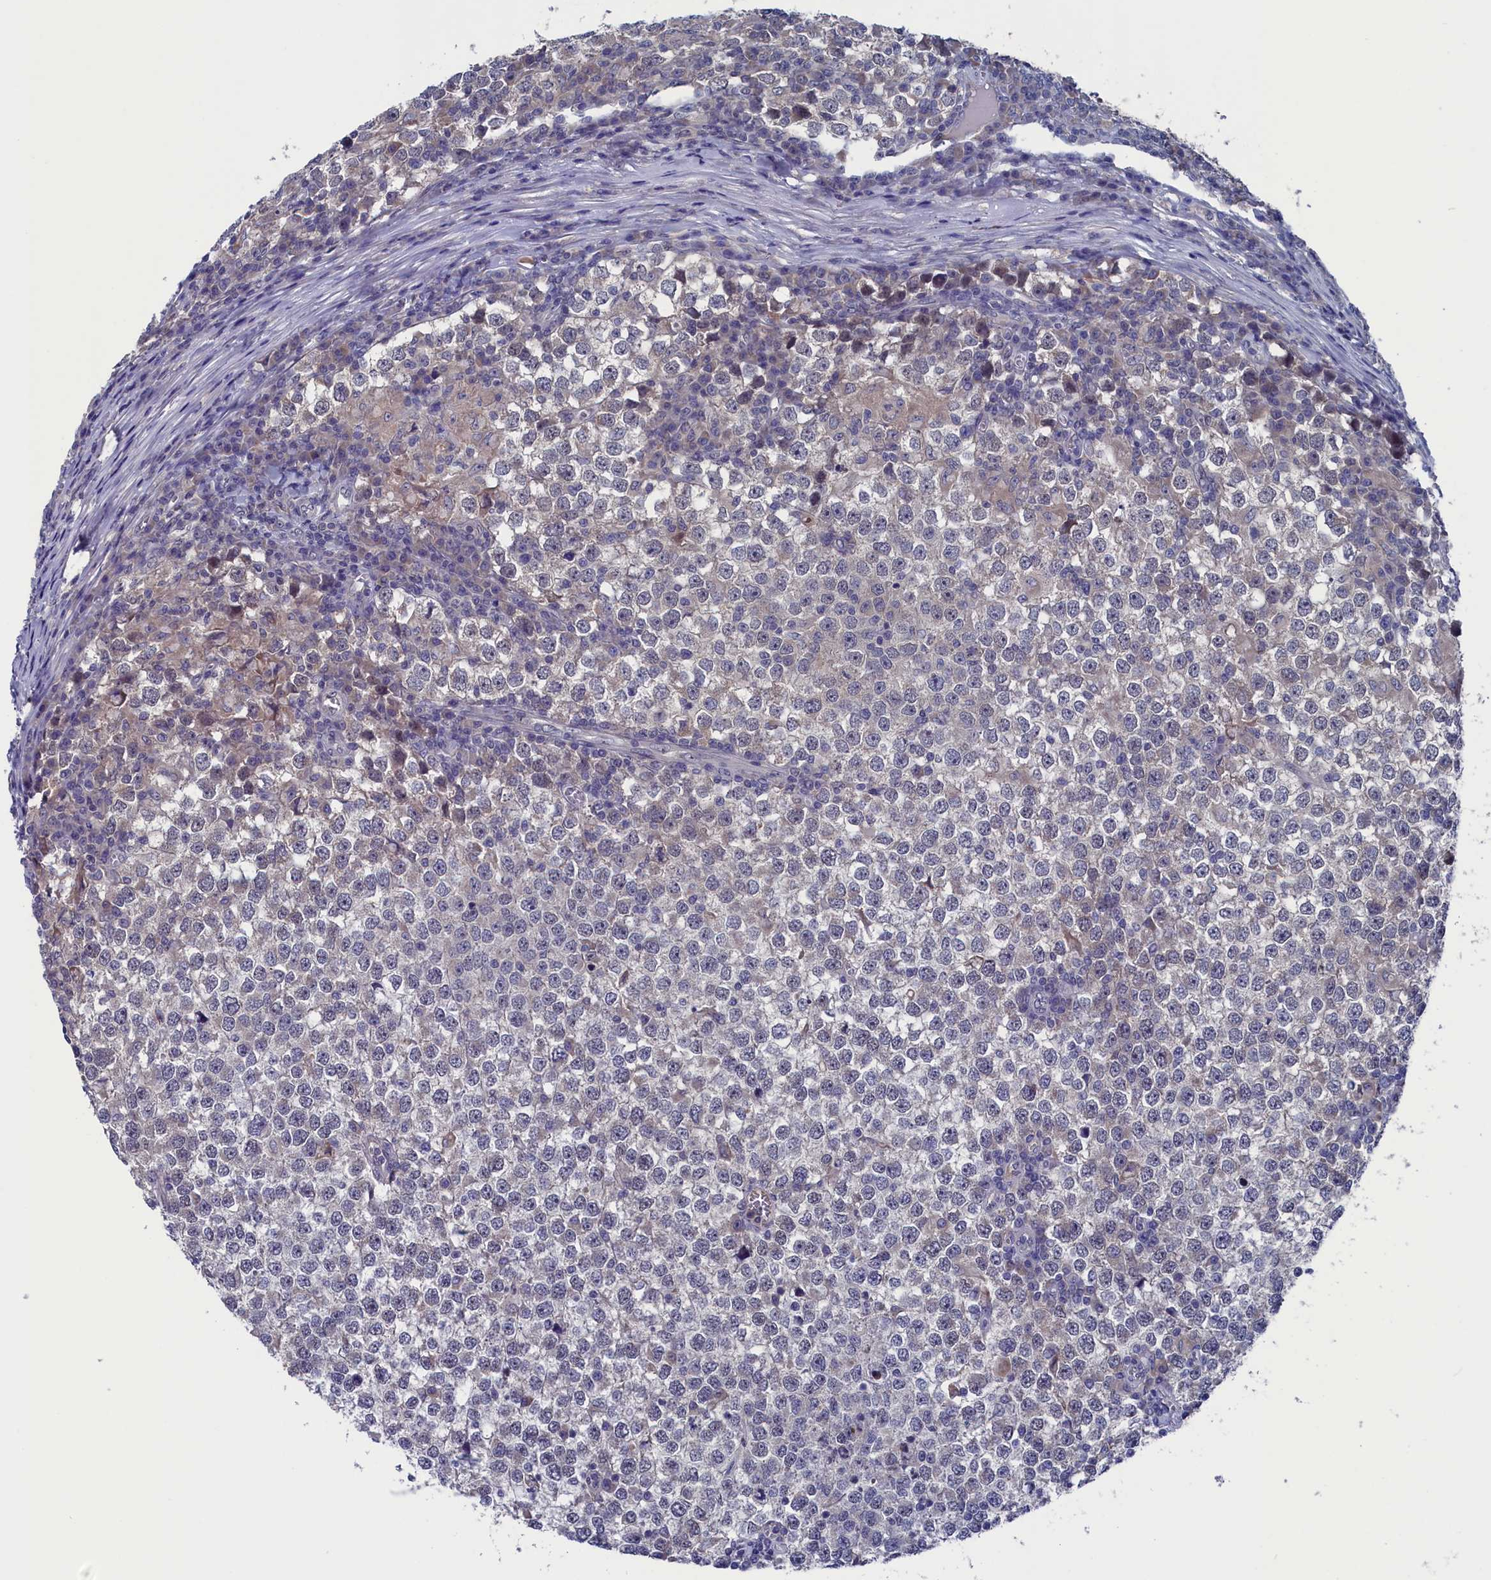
{"staining": {"intensity": "weak", "quantity": "<25%", "location": "cytoplasmic/membranous"}, "tissue": "testis cancer", "cell_type": "Tumor cells", "image_type": "cancer", "snomed": [{"axis": "morphology", "description": "Seminoma, NOS"}, {"axis": "topography", "description": "Testis"}], "caption": "Tumor cells show no significant expression in testis cancer (seminoma).", "gene": "SPATA13", "patient": {"sex": "male", "age": 65}}